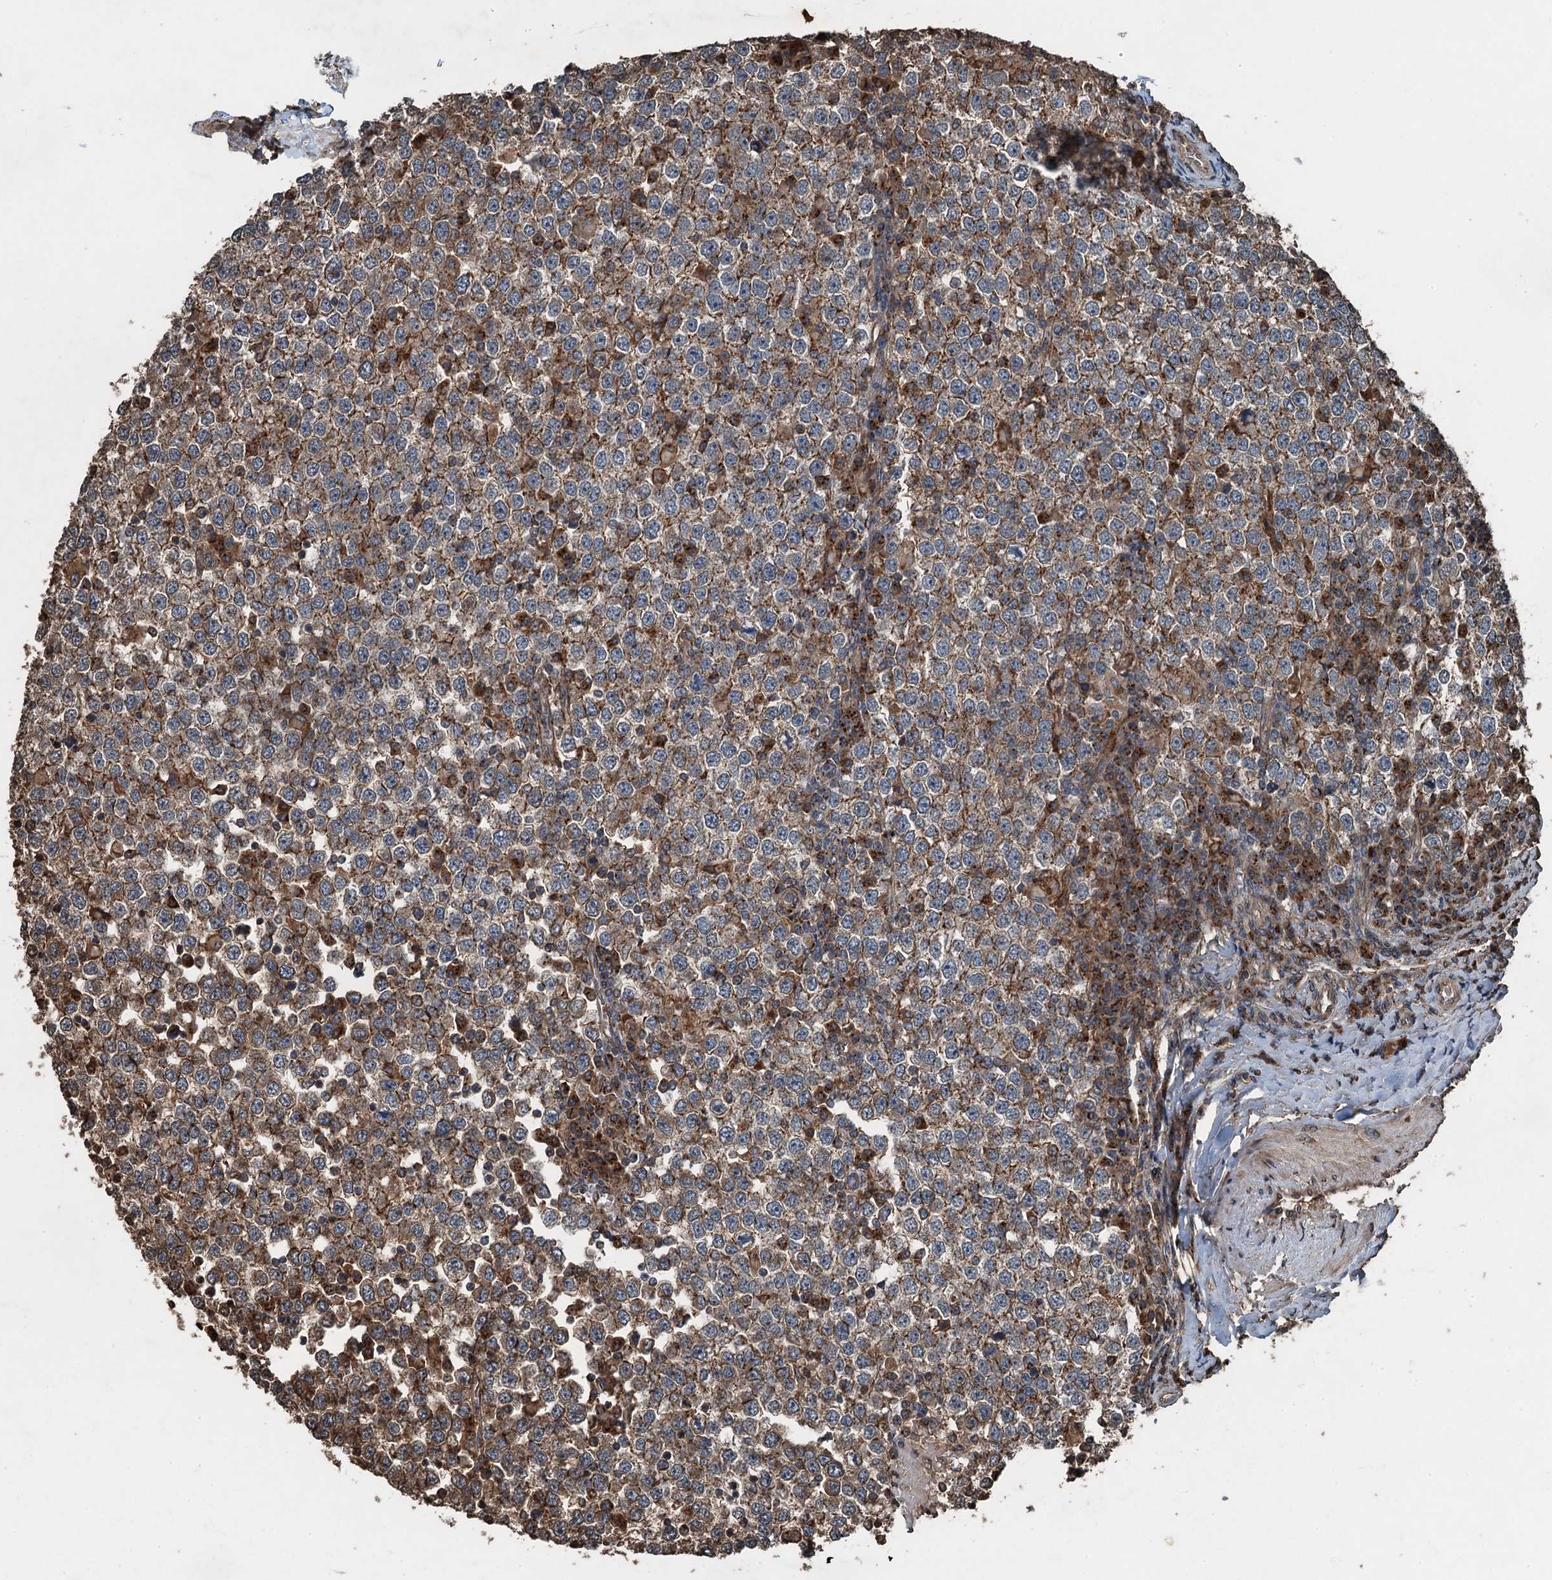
{"staining": {"intensity": "weak", "quantity": ">75%", "location": "cytoplasmic/membranous"}, "tissue": "testis cancer", "cell_type": "Tumor cells", "image_type": "cancer", "snomed": [{"axis": "morphology", "description": "Seminoma, NOS"}, {"axis": "topography", "description": "Testis"}], "caption": "Weak cytoplasmic/membranous expression for a protein is identified in about >75% of tumor cells of testis cancer using immunohistochemistry.", "gene": "TCTN1", "patient": {"sex": "male", "age": 65}}